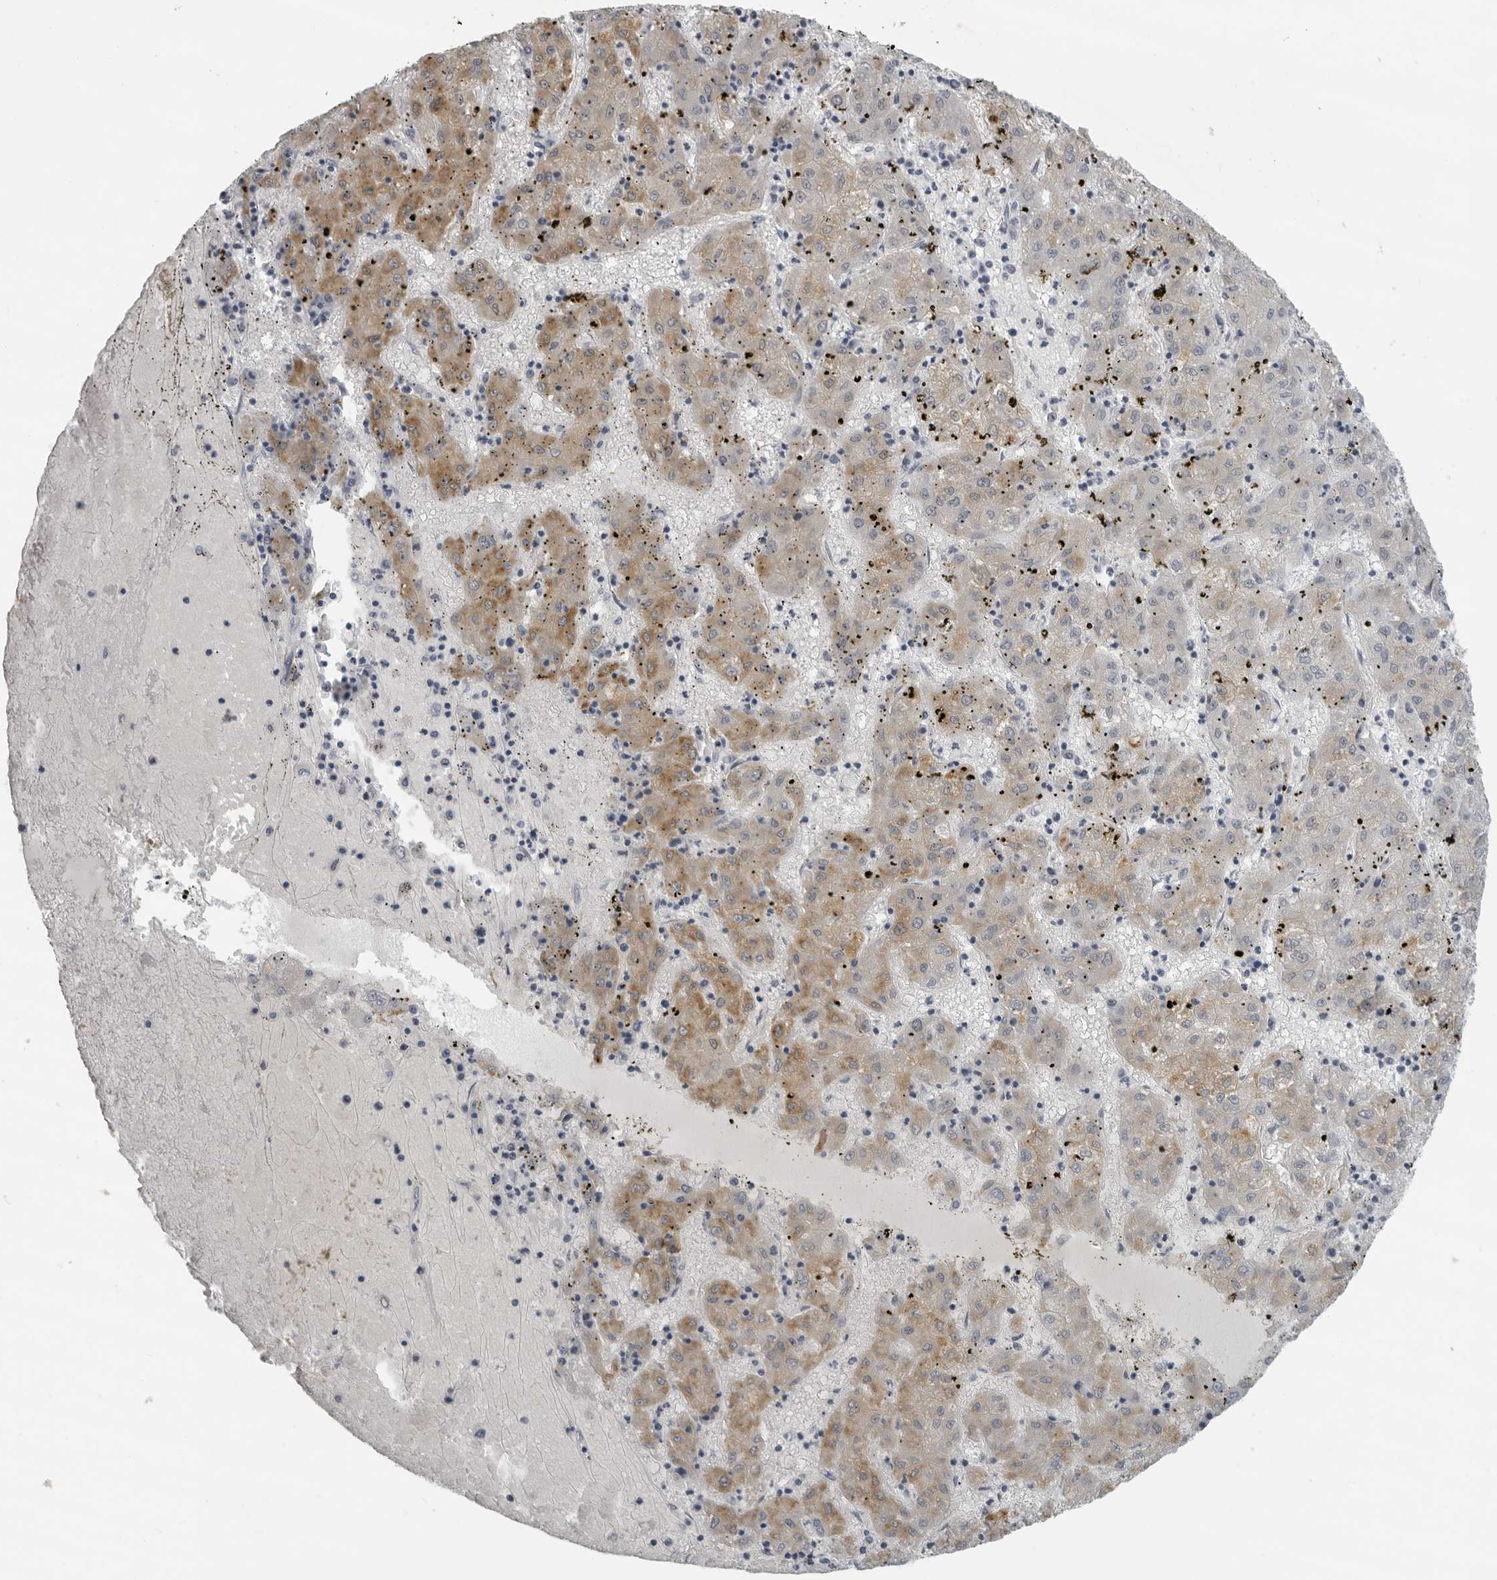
{"staining": {"intensity": "moderate", "quantity": "25%-75%", "location": "cytoplasmic/membranous"}, "tissue": "liver cancer", "cell_type": "Tumor cells", "image_type": "cancer", "snomed": [{"axis": "morphology", "description": "Carcinoma, Hepatocellular, NOS"}, {"axis": "topography", "description": "Liver"}], "caption": "A medium amount of moderate cytoplasmic/membranous staining is appreciated in approximately 25%-75% of tumor cells in liver cancer tissue. (DAB IHC with brightfield microscopy, high magnification).", "gene": "OPLAH", "patient": {"sex": "male", "age": 72}}